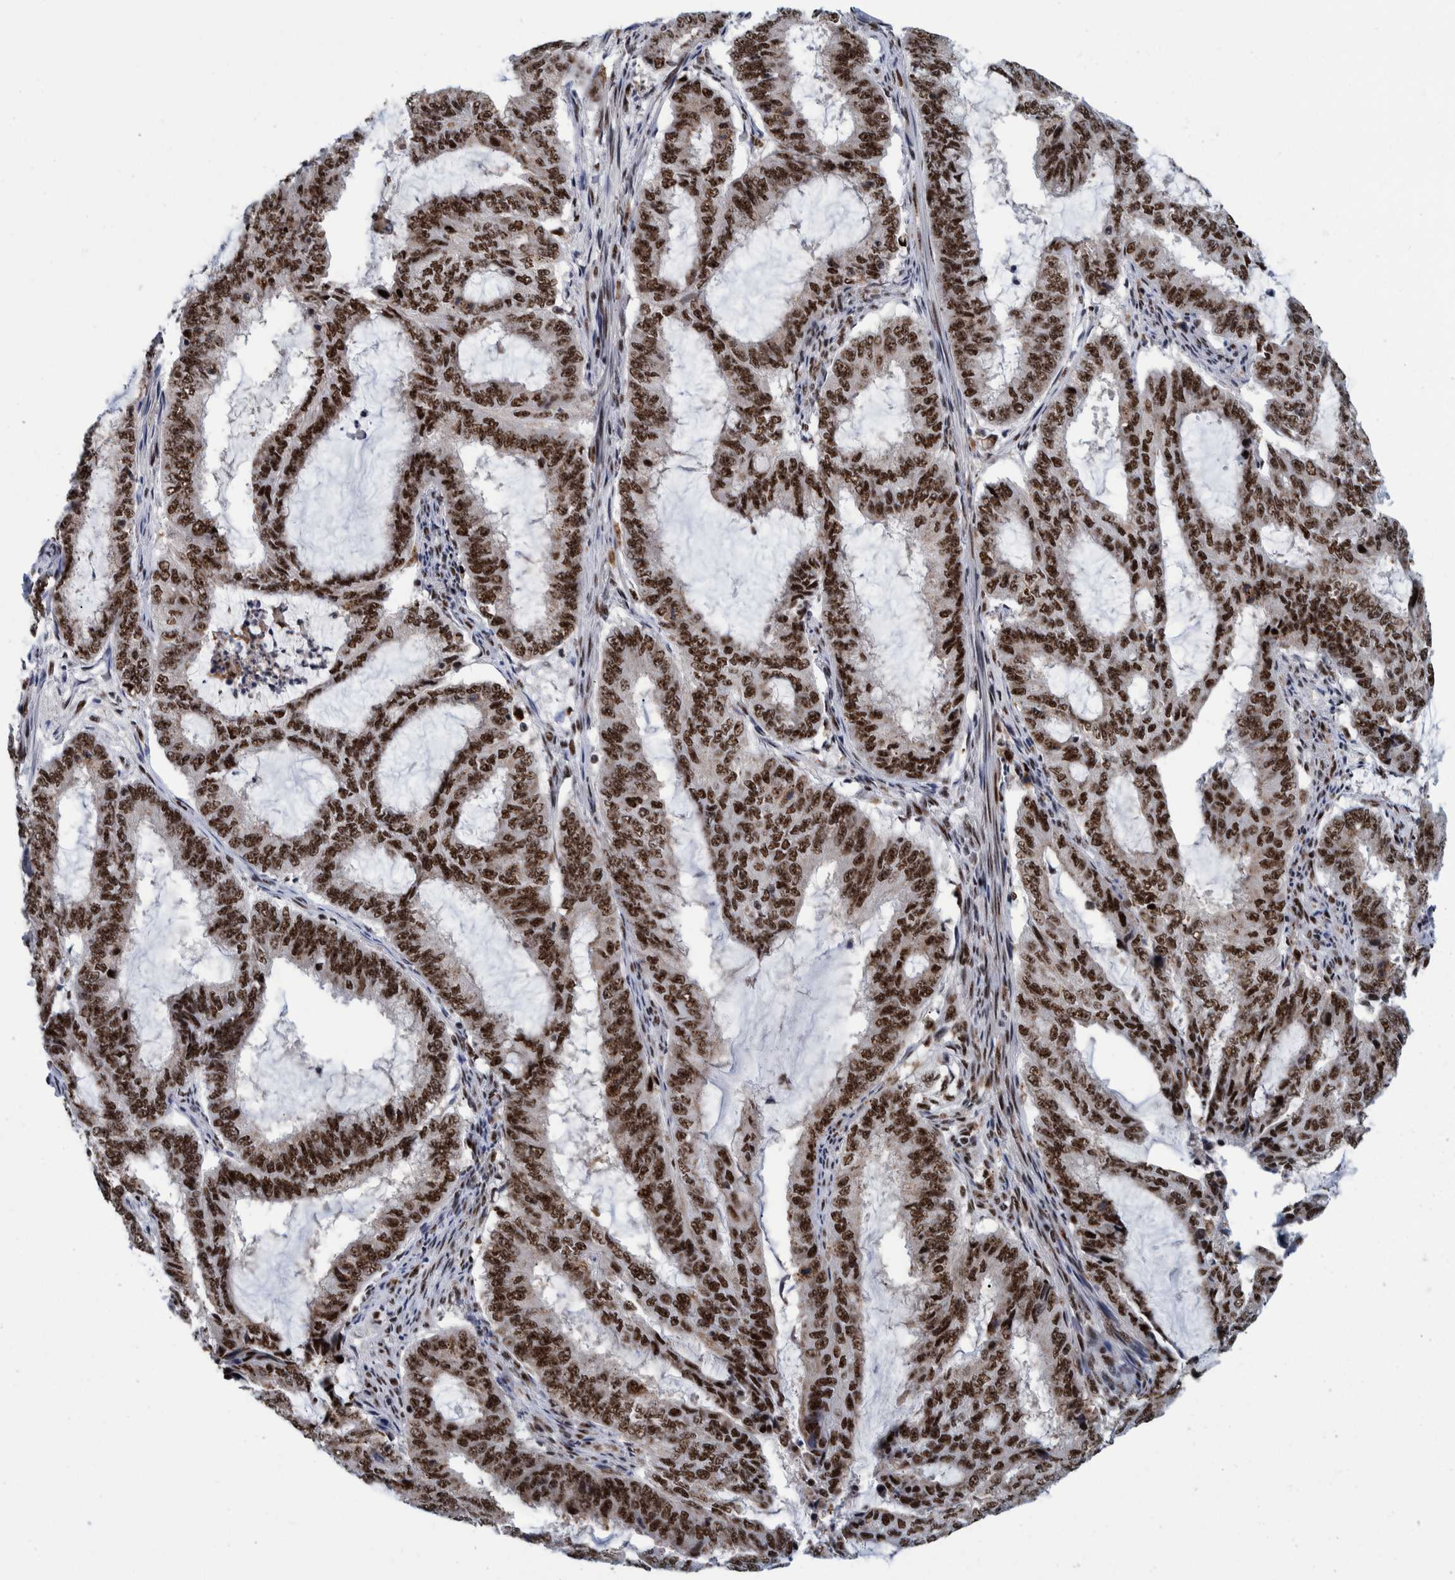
{"staining": {"intensity": "strong", "quantity": ">75%", "location": "nuclear"}, "tissue": "endometrial cancer", "cell_type": "Tumor cells", "image_type": "cancer", "snomed": [{"axis": "morphology", "description": "Adenocarcinoma, NOS"}, {"axis": "topography", "description": "Endometrium"}], "caption": "Human endometrial cancer stained for a protein (brown) displays strong nuclear positive expression in approximately >75% of tumor cells.", "gene": "EFTUD2", "patient": {"sex": "female", "age": 51}}